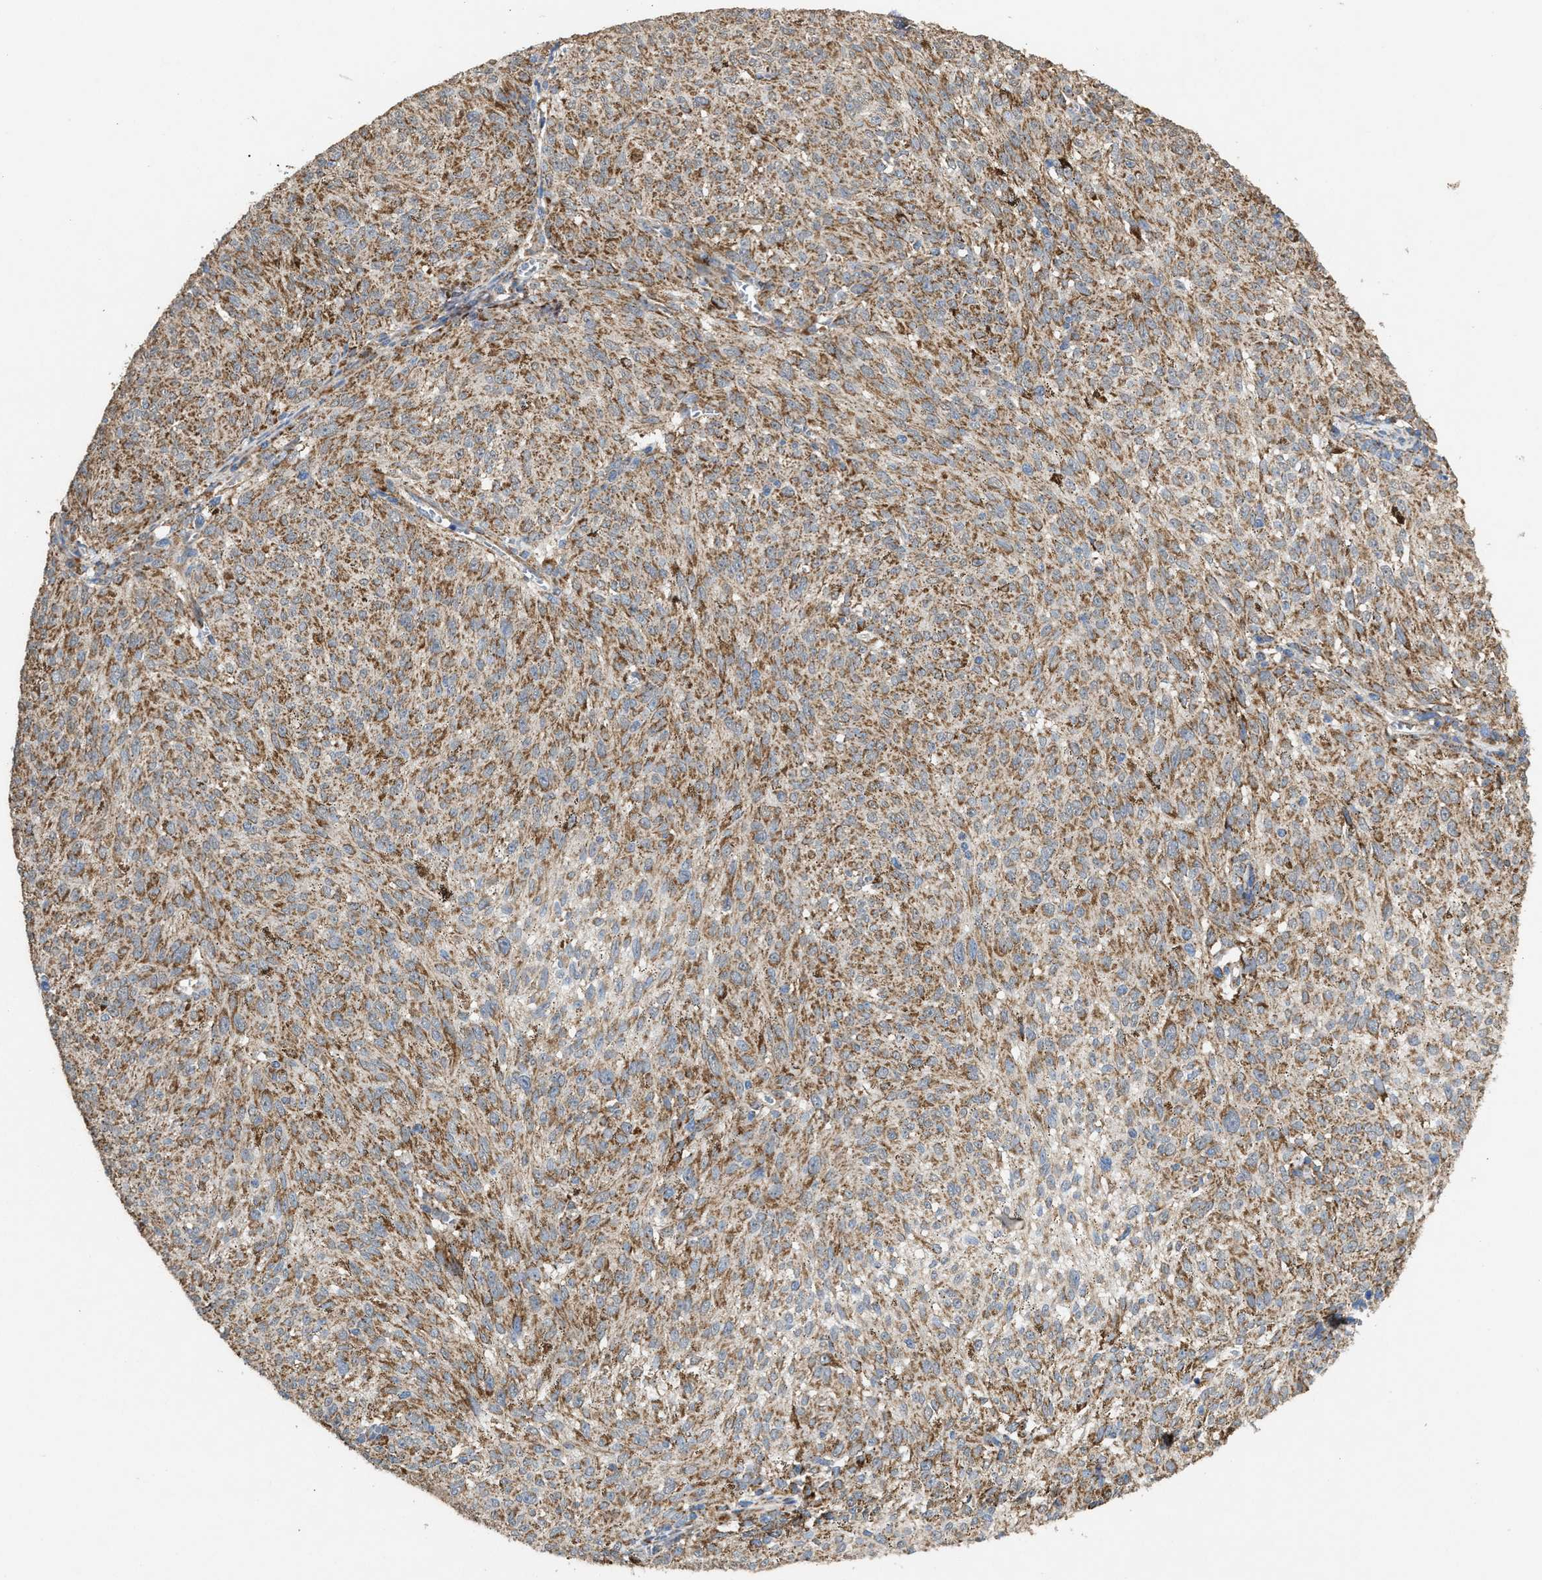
{"staining": {"intensity": "moderate", "quantity": ">75%", "location": "cytoplasmic/membranous"}, "tissue": "melanoma", "cell_type": "Tumor cells", "image_type": "cancer", "snomed": [{"axis": "morphology", "description": "Malignant melanoma, NOS"}, {"axis": "topography", "description": "Skin"}], "caption": "IHC staining of melanoma, which exhibits medium levels of moderate cytoplasmic/membranous staining in about >75% of tumor cells indicating moderate cytoplasmic/membranous protein positivity. The staining was performed using DAB (3,3'-diaminobenzidine) (brown) for protein detection and nuclei were counterstained in hematoxylin (blue).", "gene": "TACO1", "patient": {"sex": "female", "age": 72}}